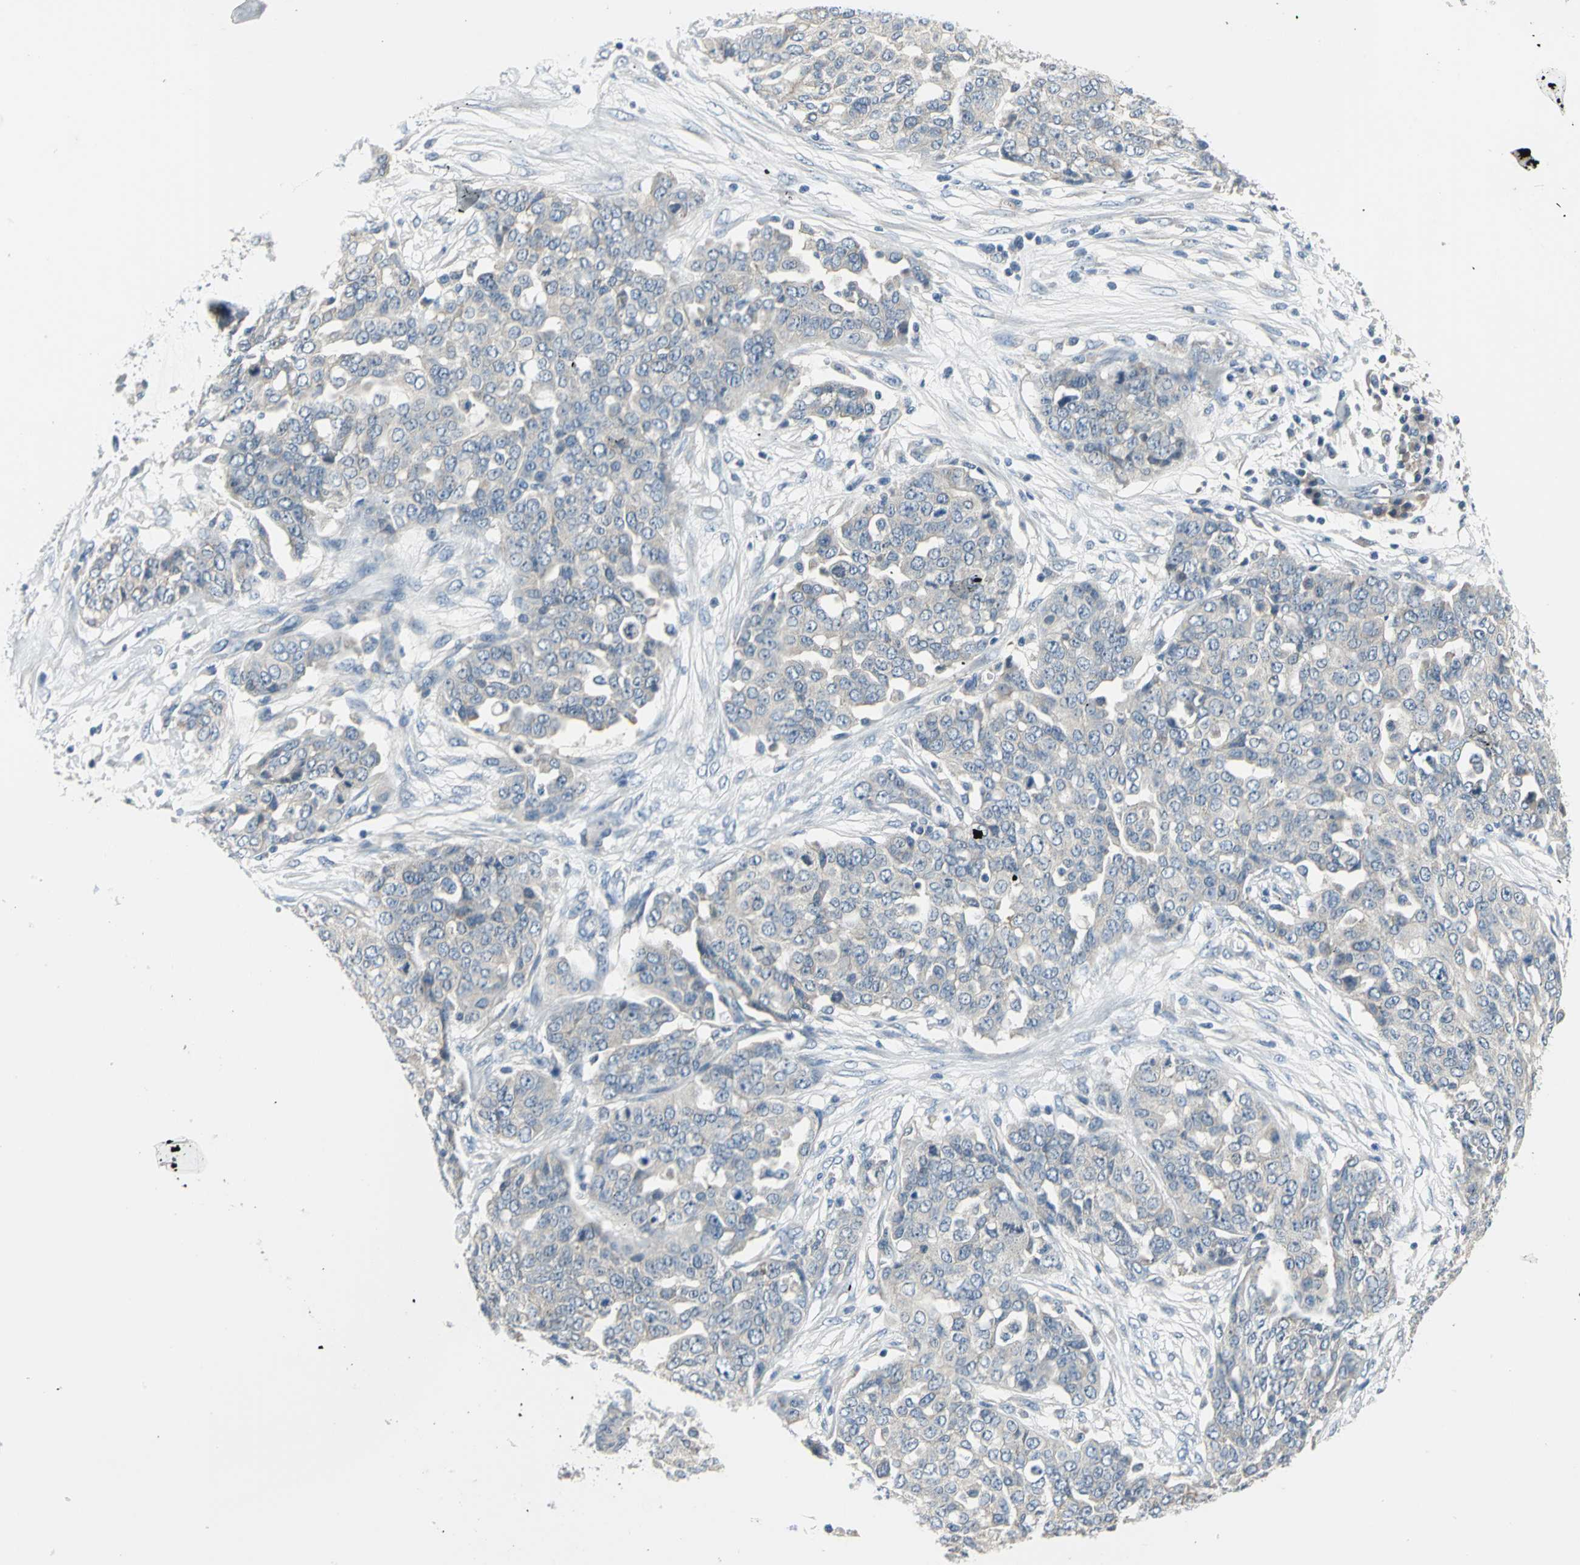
{"staining": {"intensity": "weak", "quantity": "25%-75%", "location": "cytoplasmic/membranous"}, "tissue": "ovarian cancer", "cell_type": "Tumor cells", "image_type": "cancer", "snomed": [{"axis": "morphology", "description": "Cystadenocarcinoma, serous, NOS"}, {"axis": "topography", "description": "Soft tissue"}, {"axis": "topography", "description": "Ovary"}], "caption": "A low amount of weak cytoplasmic/membranous staining is present in about 25%-75% of tumor cells in serous cystadenocarcinoma (ovarian) tissue. (brown staining indicates protein expression, while blue staining denotes nuclei).", "gene": "ZNF415", "patient": {"sex": "female", "age": 57}}